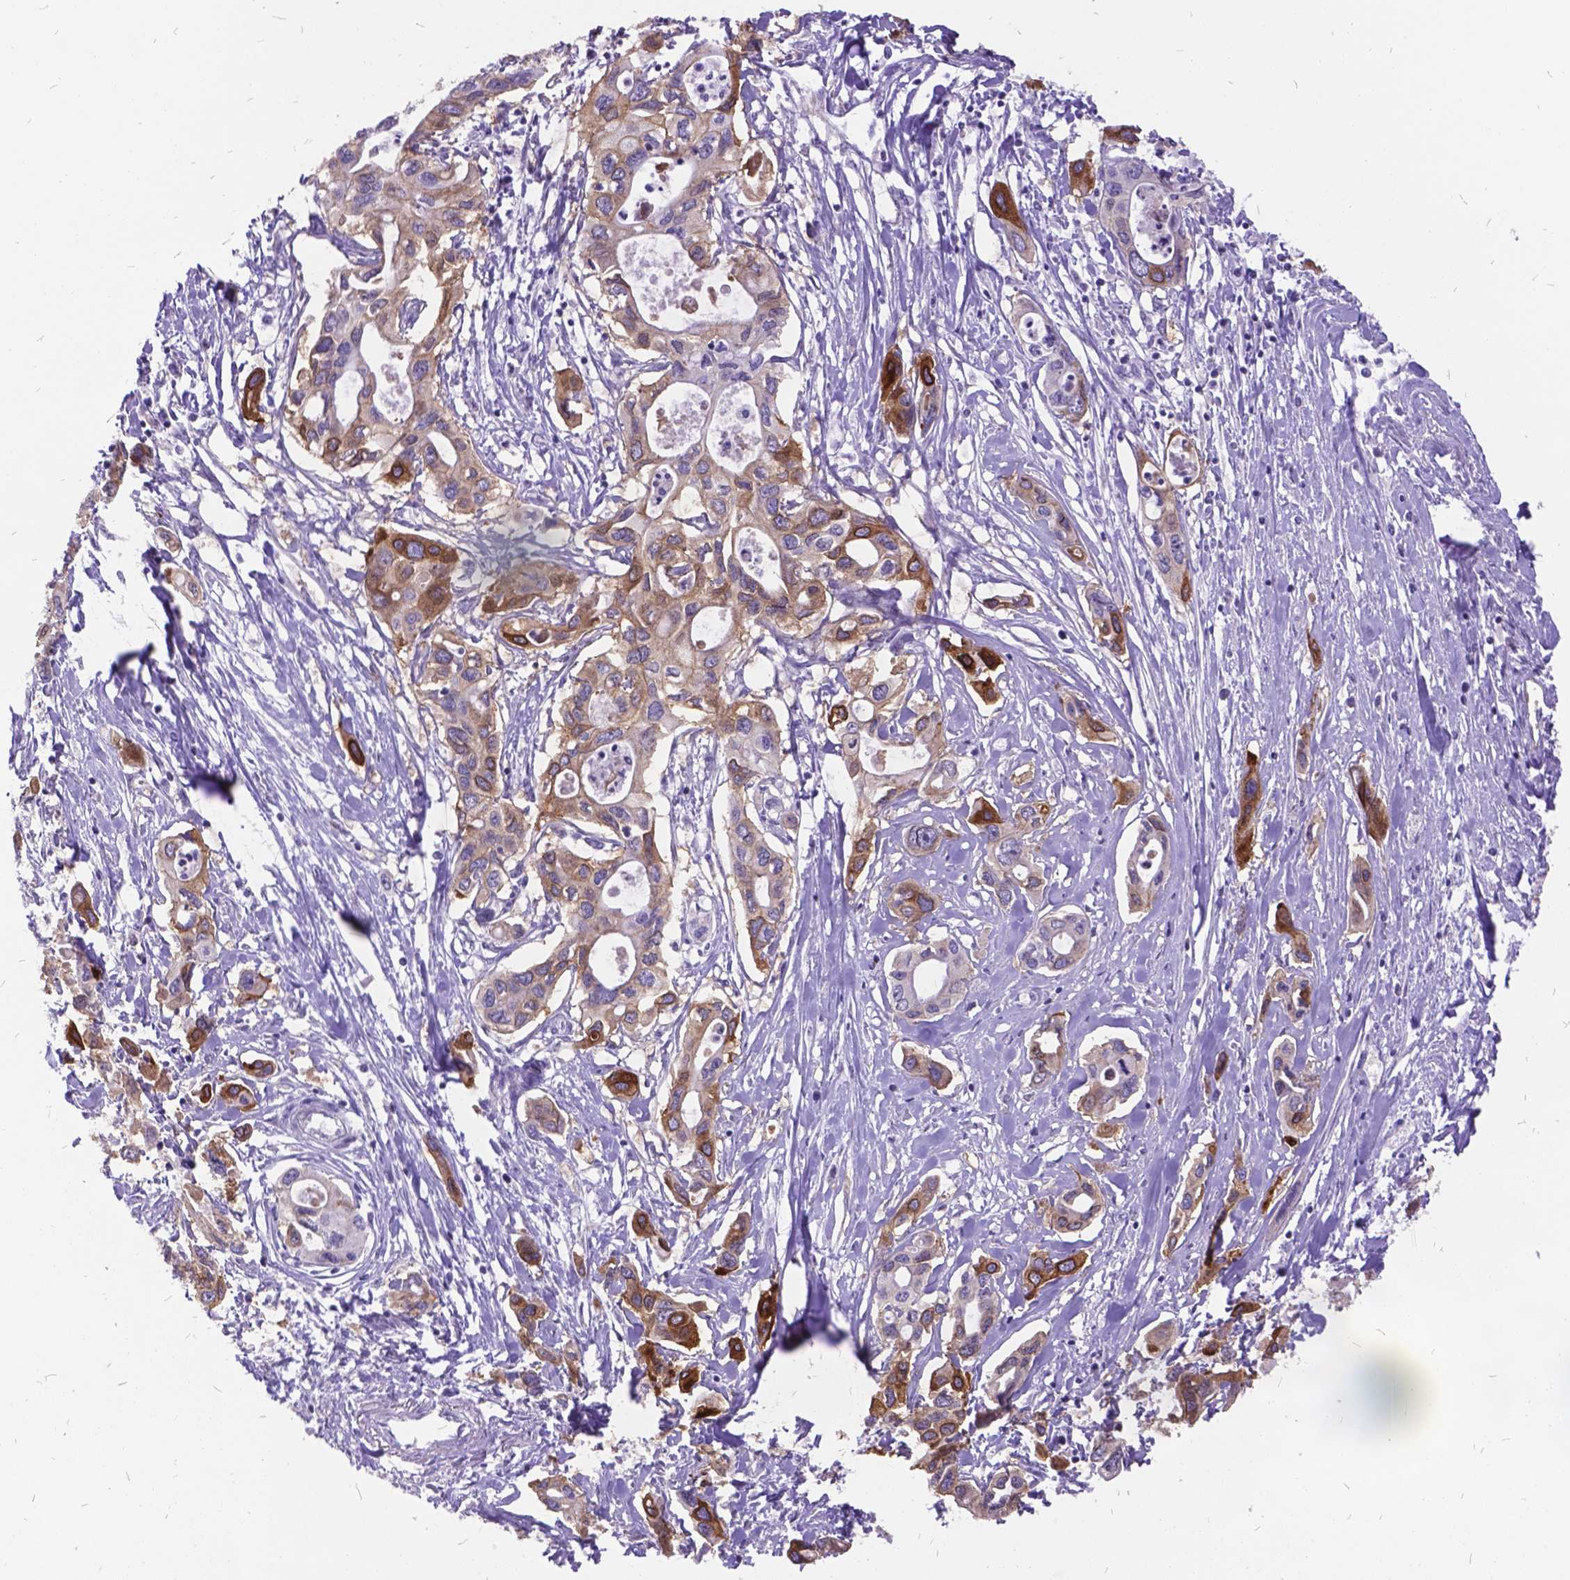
{"staining": {"intensity": "moderate", "quantity": "25%-75%", "location": "cytoplasmic/membranous"}, "tissue": "pancreatic cancer", "cell_type": "Tumor cells", "image_type": "cancer", "snomed": [{"axis": "morphology", "description": "Adenocarcinoma, NOS"}, {"axis": "topography", "description": "Pancreas"}], "caption": "Immunohistochemistry (IHC) photomicrograph of human adenocarcinoma (pancreatic) stained for a protein (brown), which displays medium levels of moderate cytoplasmic/membranous staining in about 25%-75% of tumor cells.", "gene": "ITGB6", "patient": {"sex": "male", "age": 60}}